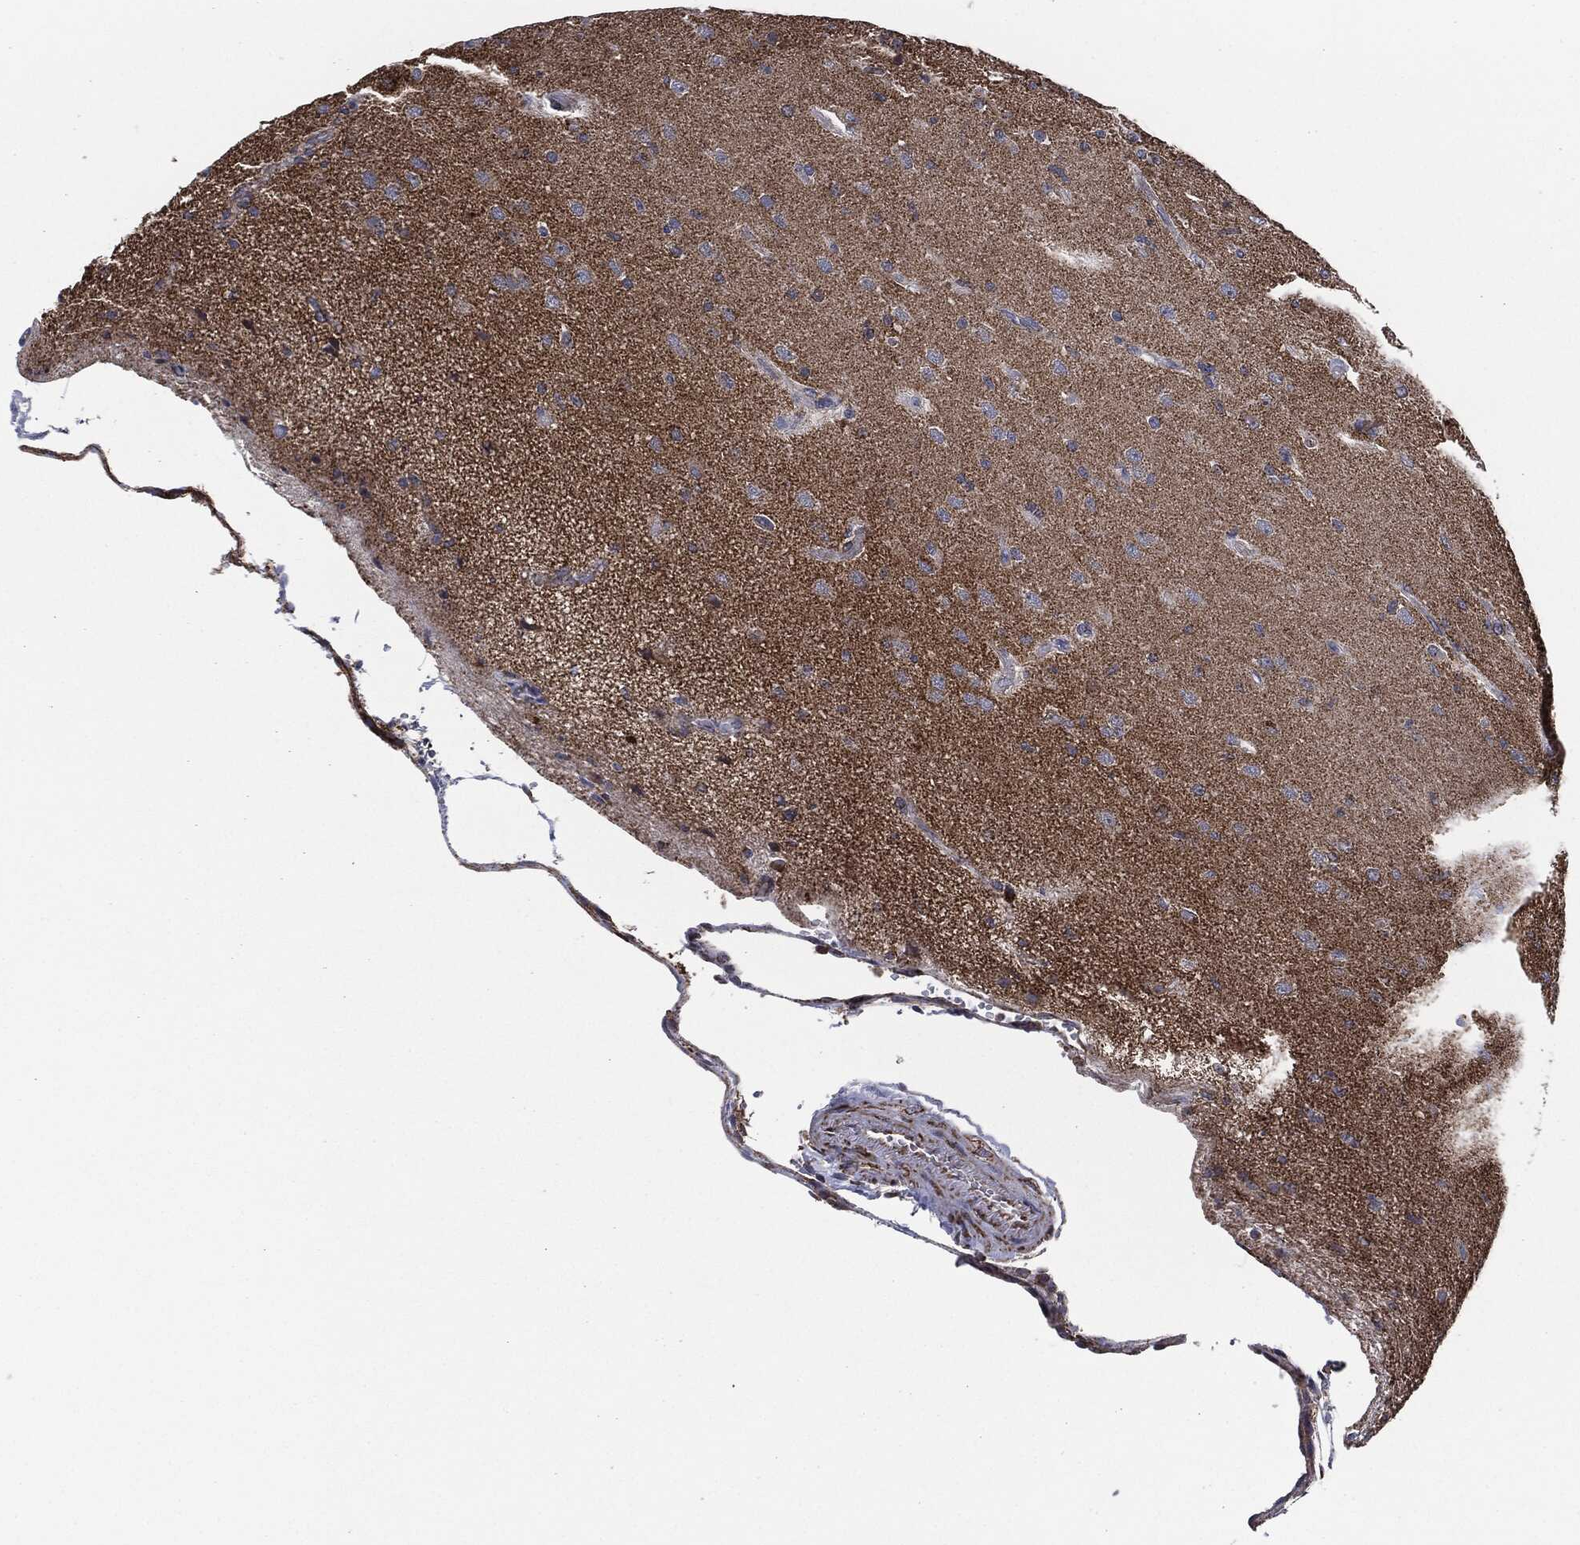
{"staining": {"intensity": "negative", "quantity": "none", "location": "none"}, "tissue": "glioma", "cell_type": "Tumor cells", "image_type": "cancer", "snomed": [{"axis": "morphology", "description": "Glioma, malignant, High grade"}, {"axis": "topography", "description": "Brain"}], "caption": "Malignant high-grade glioma was stained to show a protein in brown. There is no significant positivity in tumor cells.", "gene": "NDUFV2", "patient": {"sex": "male", "age": 56}}